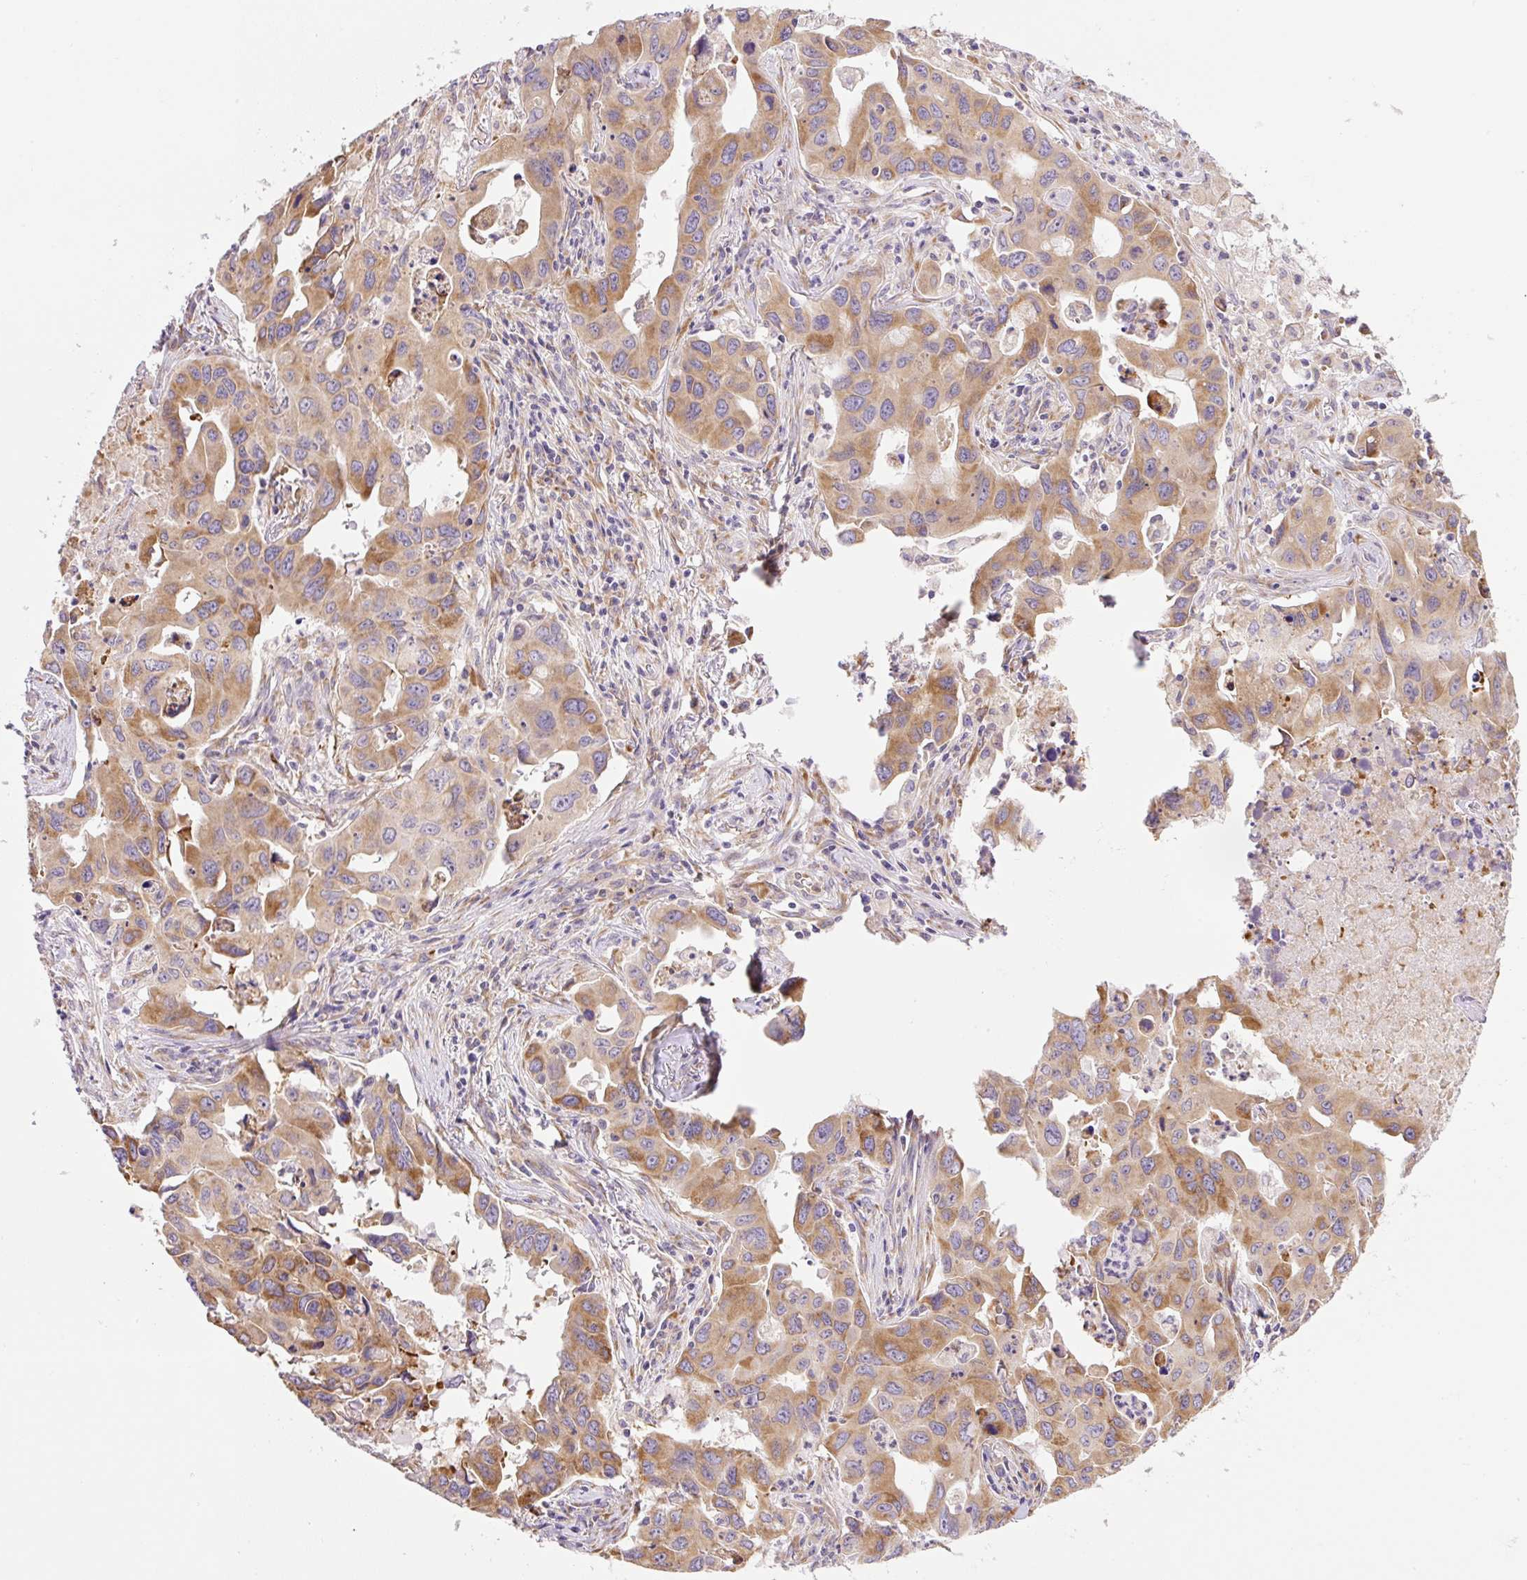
{"staining": {"intensity": "moderate", "quantity": "25%-75%", "location": "cytoplasmic/membranous"}, "tissue": "lung cancer", "cell_type": "Tumor cells", "image_type": "cancer", "snomed": [{"axis": "morphology", "description": "Adenocarcinoma, NOS"}, {"axis": "topography", "description": "Lung"}], "caption": "The photomicrograph exhibits a brown stain indicating the presence of a protein in the cytoplasmic/membranous of tumor cells in lung cancer.", "gene": "POFUT1", "patient": {"sex": "male", "age": 64}}